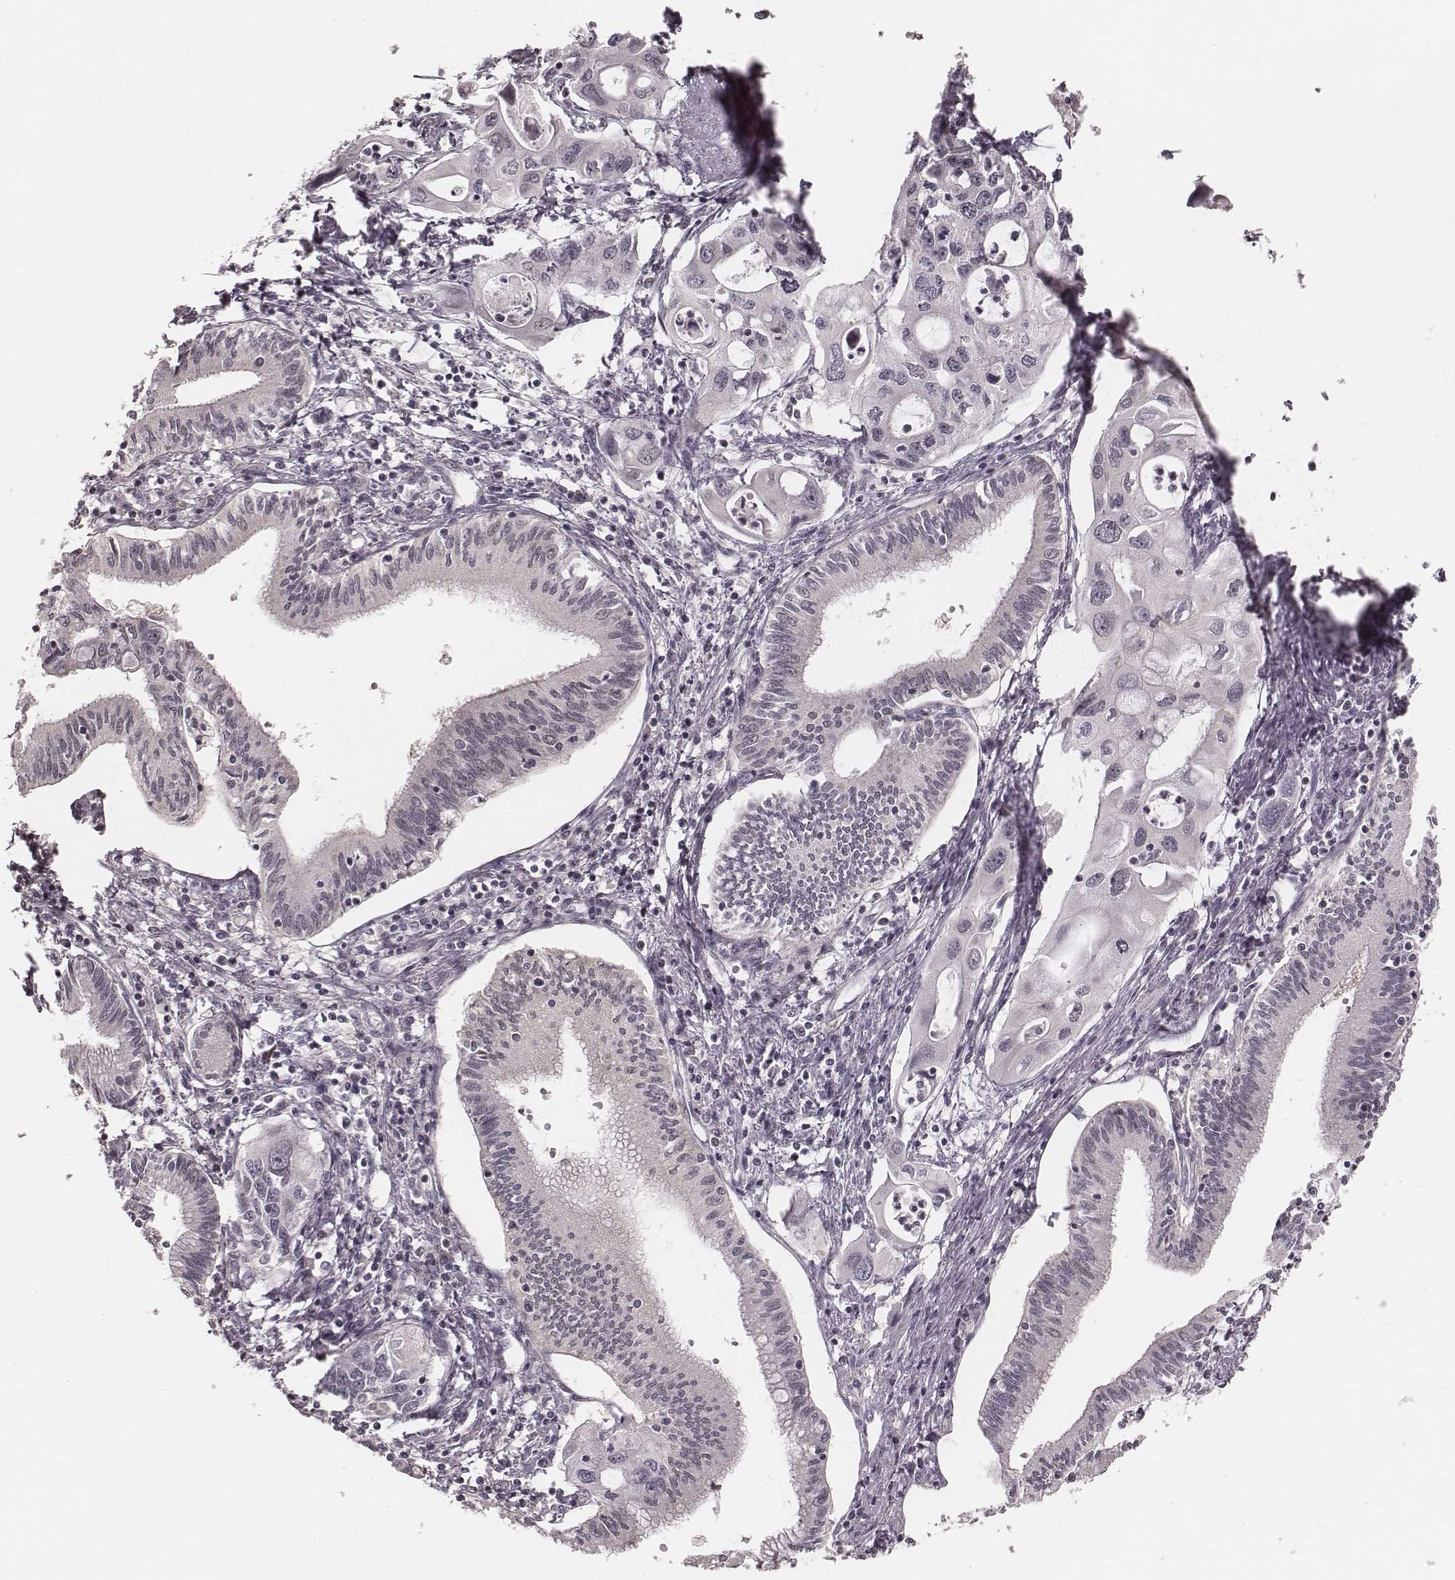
{"staining": {"intensity": "negative", "quantity": "none", "location": "none"}, "tissue": "pancreatic cancer", "cell_type": "Tumor cells", "image_type": "cancer", "snomed": [{"axis": "morphology", "description": "Adenocarcinoma, NOS"}, {"axis": "topography", "description": "Pancreas"}], "caption": "High magnification brightfield microscopy of pancreatic adenocarcinoma stained with DAB (3,3'-diaminobenzidine) (brown) and counterstained with hematoxylin (blue): tumor cells show no significant staining.", "gene": "IQCG", "patient": {"sex": "male", "age": 60}}